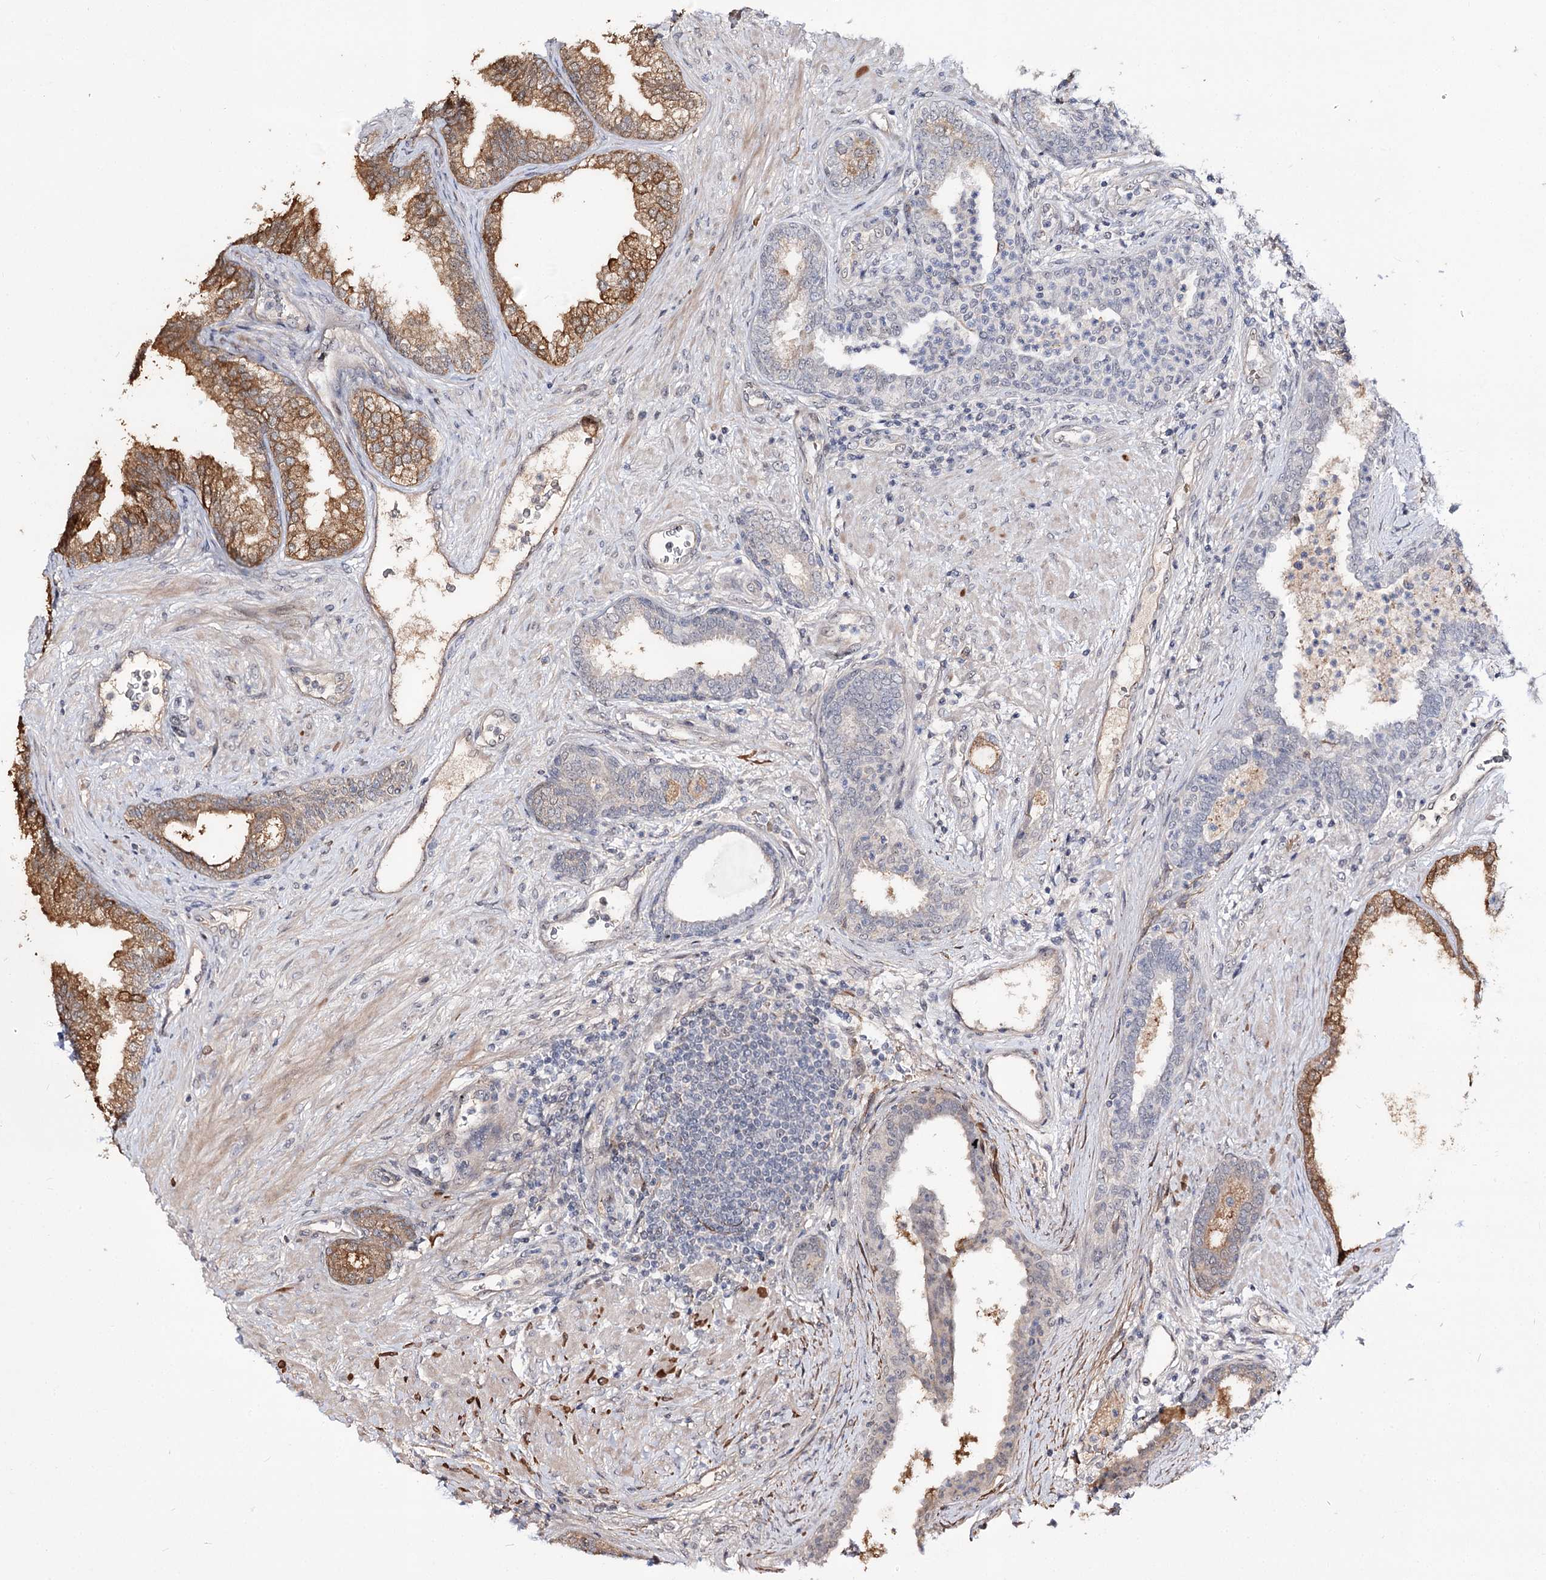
{"staining": {"intensity": "moderate", "quantity": "25%-75%", "location": "cytoplasmic/membranous"}, "tissue": "prostate", "cell_type": "Glandular cells", "image_type": "normal", "snomed": [{"axis": "morphology", "description": "Normal tissue, NOS"}, {"axis": "topography", "description": "Prostate"}], "caption": "Prostate stained with a brown dye demonstrates moderate cytoplasmic/membranous positive expression in about 25%-75% of glandular cells.", "gene": "RRP9", "patient": {"sex": "male", "age": 76}}